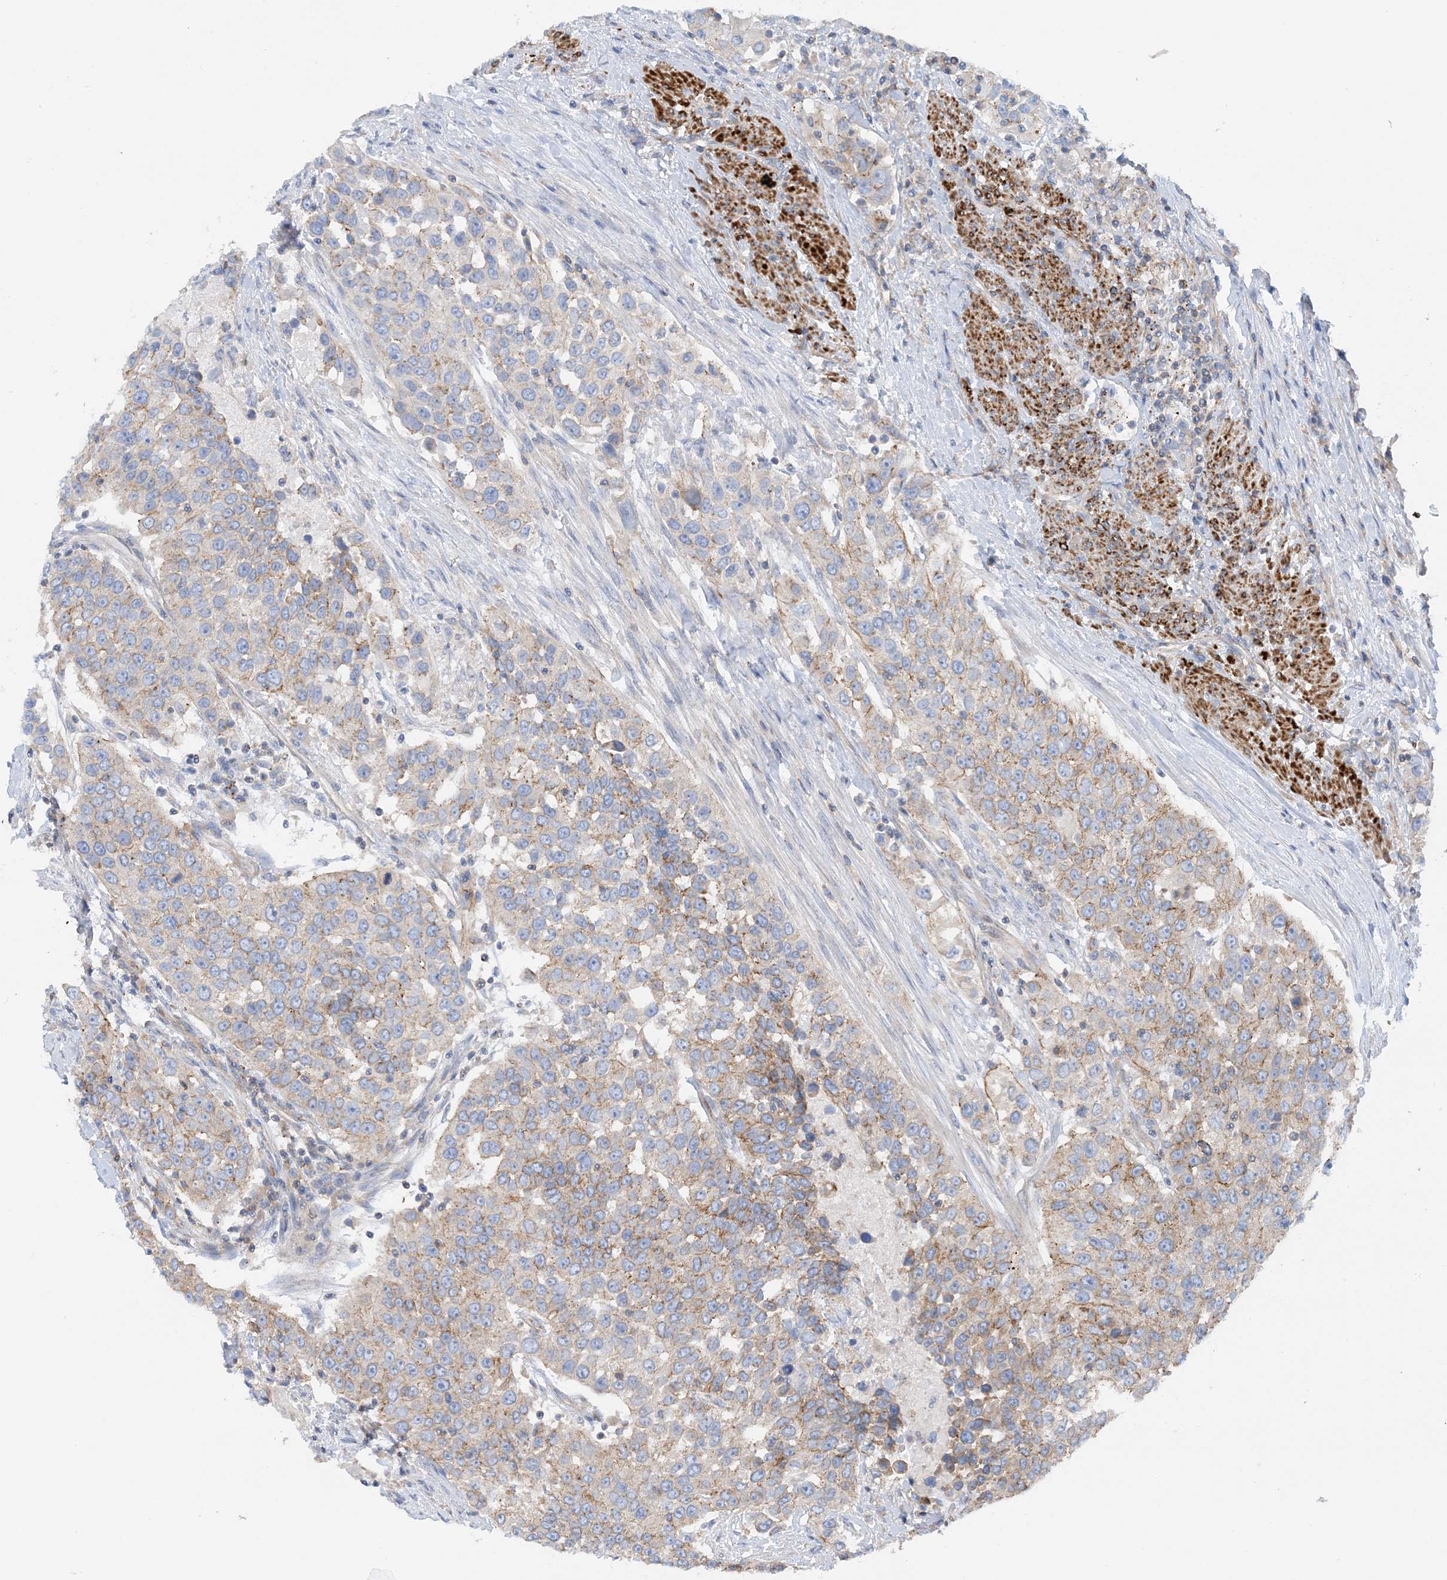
{"staining": {"intensity": "weak", "quantity": ">75%", "location": "cytoplasmic/membranous"}, "tissue": "urothelial cancer", "cell_type": "Tumor cells", "image_type": "cancer", "snomed": [{"axis": "morphology", "description": "Urothelial carcinoma, High grade"}, {"axis": "topography", "description": "Urinary bladder"}], "caption": "This is a photomicrograph of IHC staining of high-grade urothelial carcinoma, which shows weak staining in the cytoplasmic/membranous of tumor cells.", "gene": "CALHM5", "patient": {"sex": "female", "age": 80}}